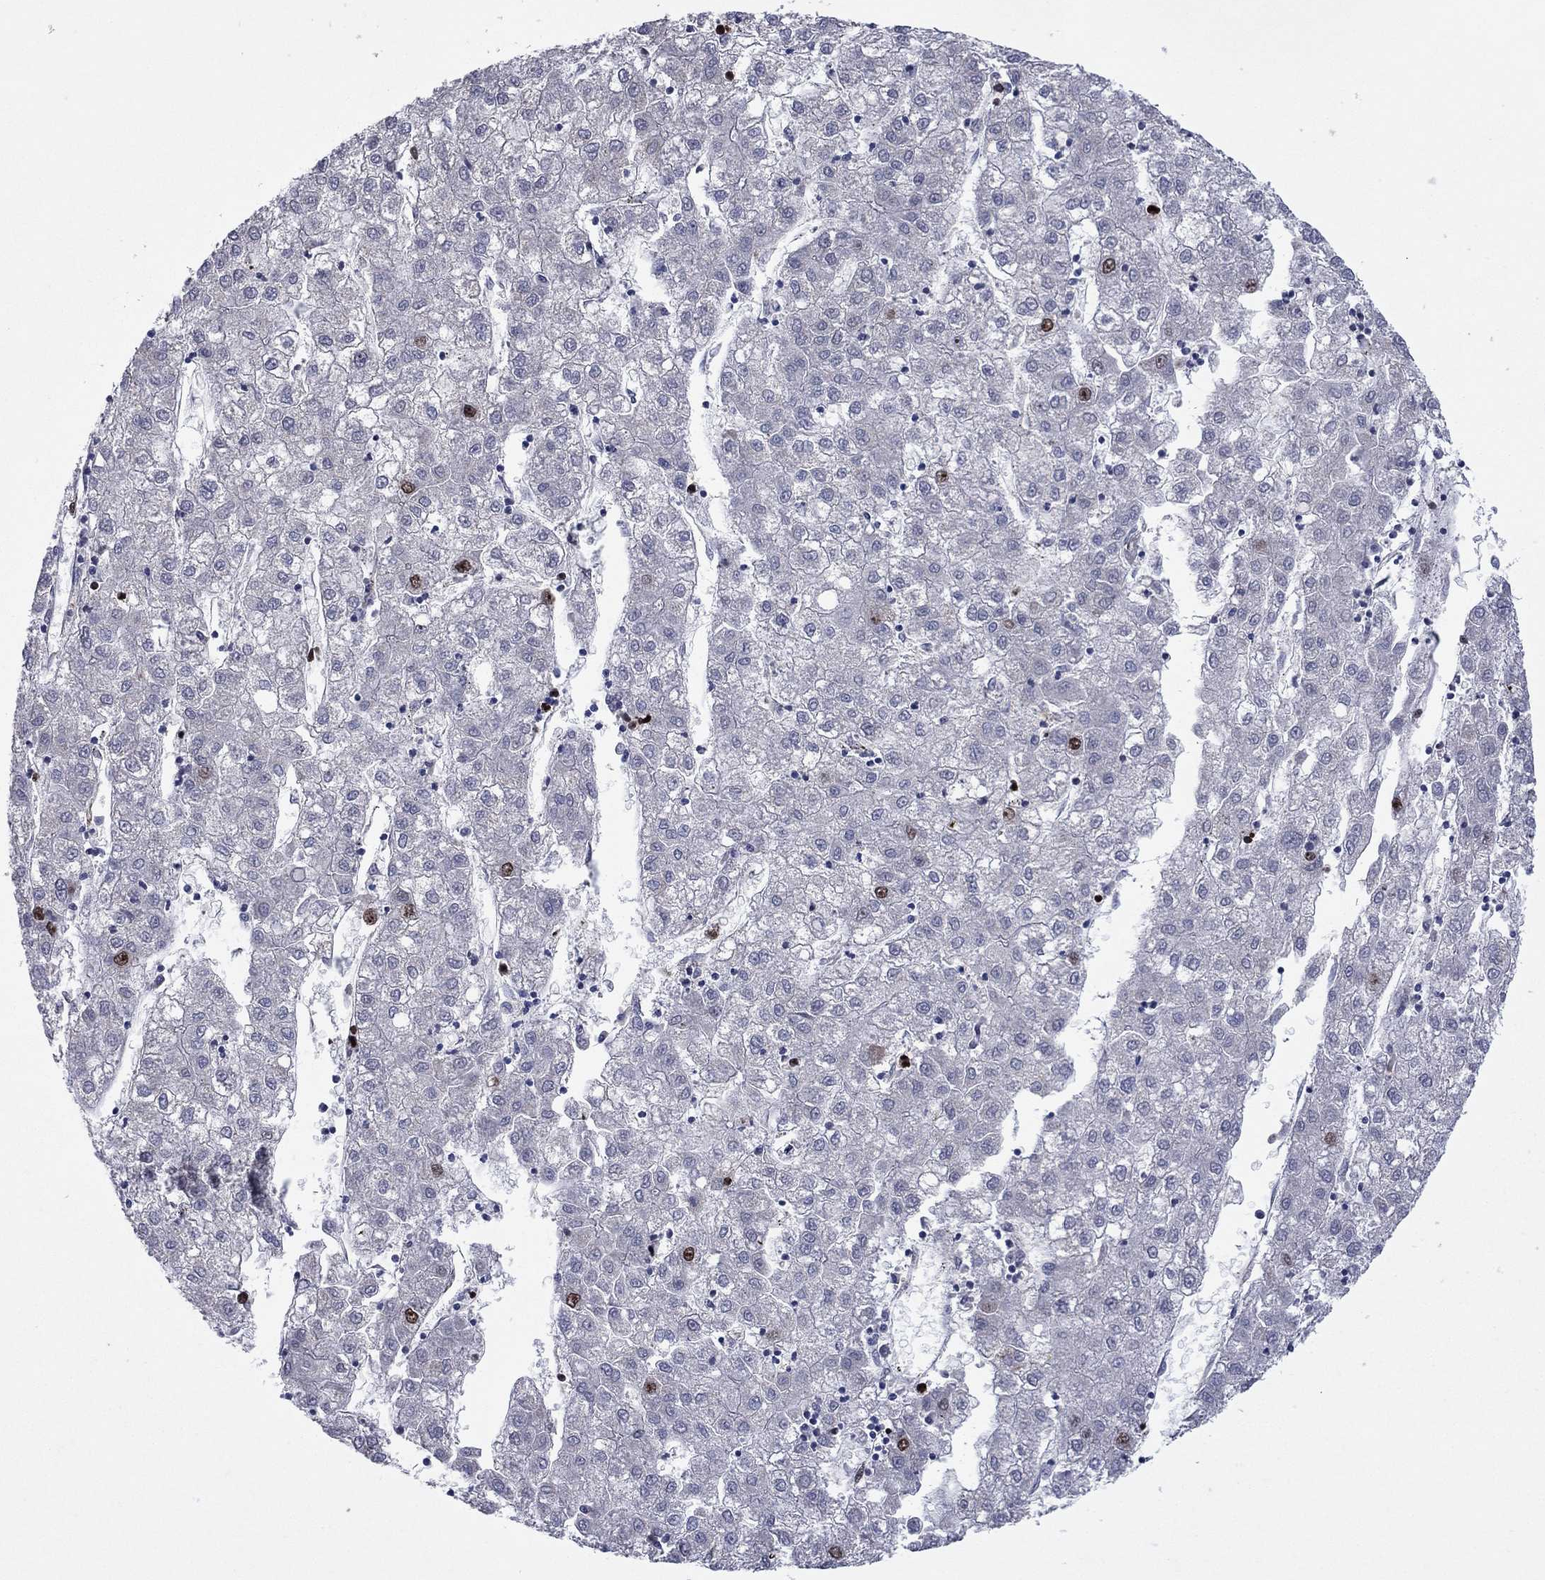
{"staining": {"intensity": "strong", "quantity": "<25%", "location": "nuclear"}, "tissue": "liver cancer", "cell_type": "Tumor cells", "image_type": "cancer", "snomed": [{"axis": "morphology", "description": "Carcinoma, Hepatocellular, NOS"}, {"axis": "topography", "description": "Liver"}], "caption": "Strong nuclear protein expression is appreciated in approximately <25% of tumor cells in liver cancer.", "gene": "CDCA5", "patient": {"sex": "male", "age": 72}}